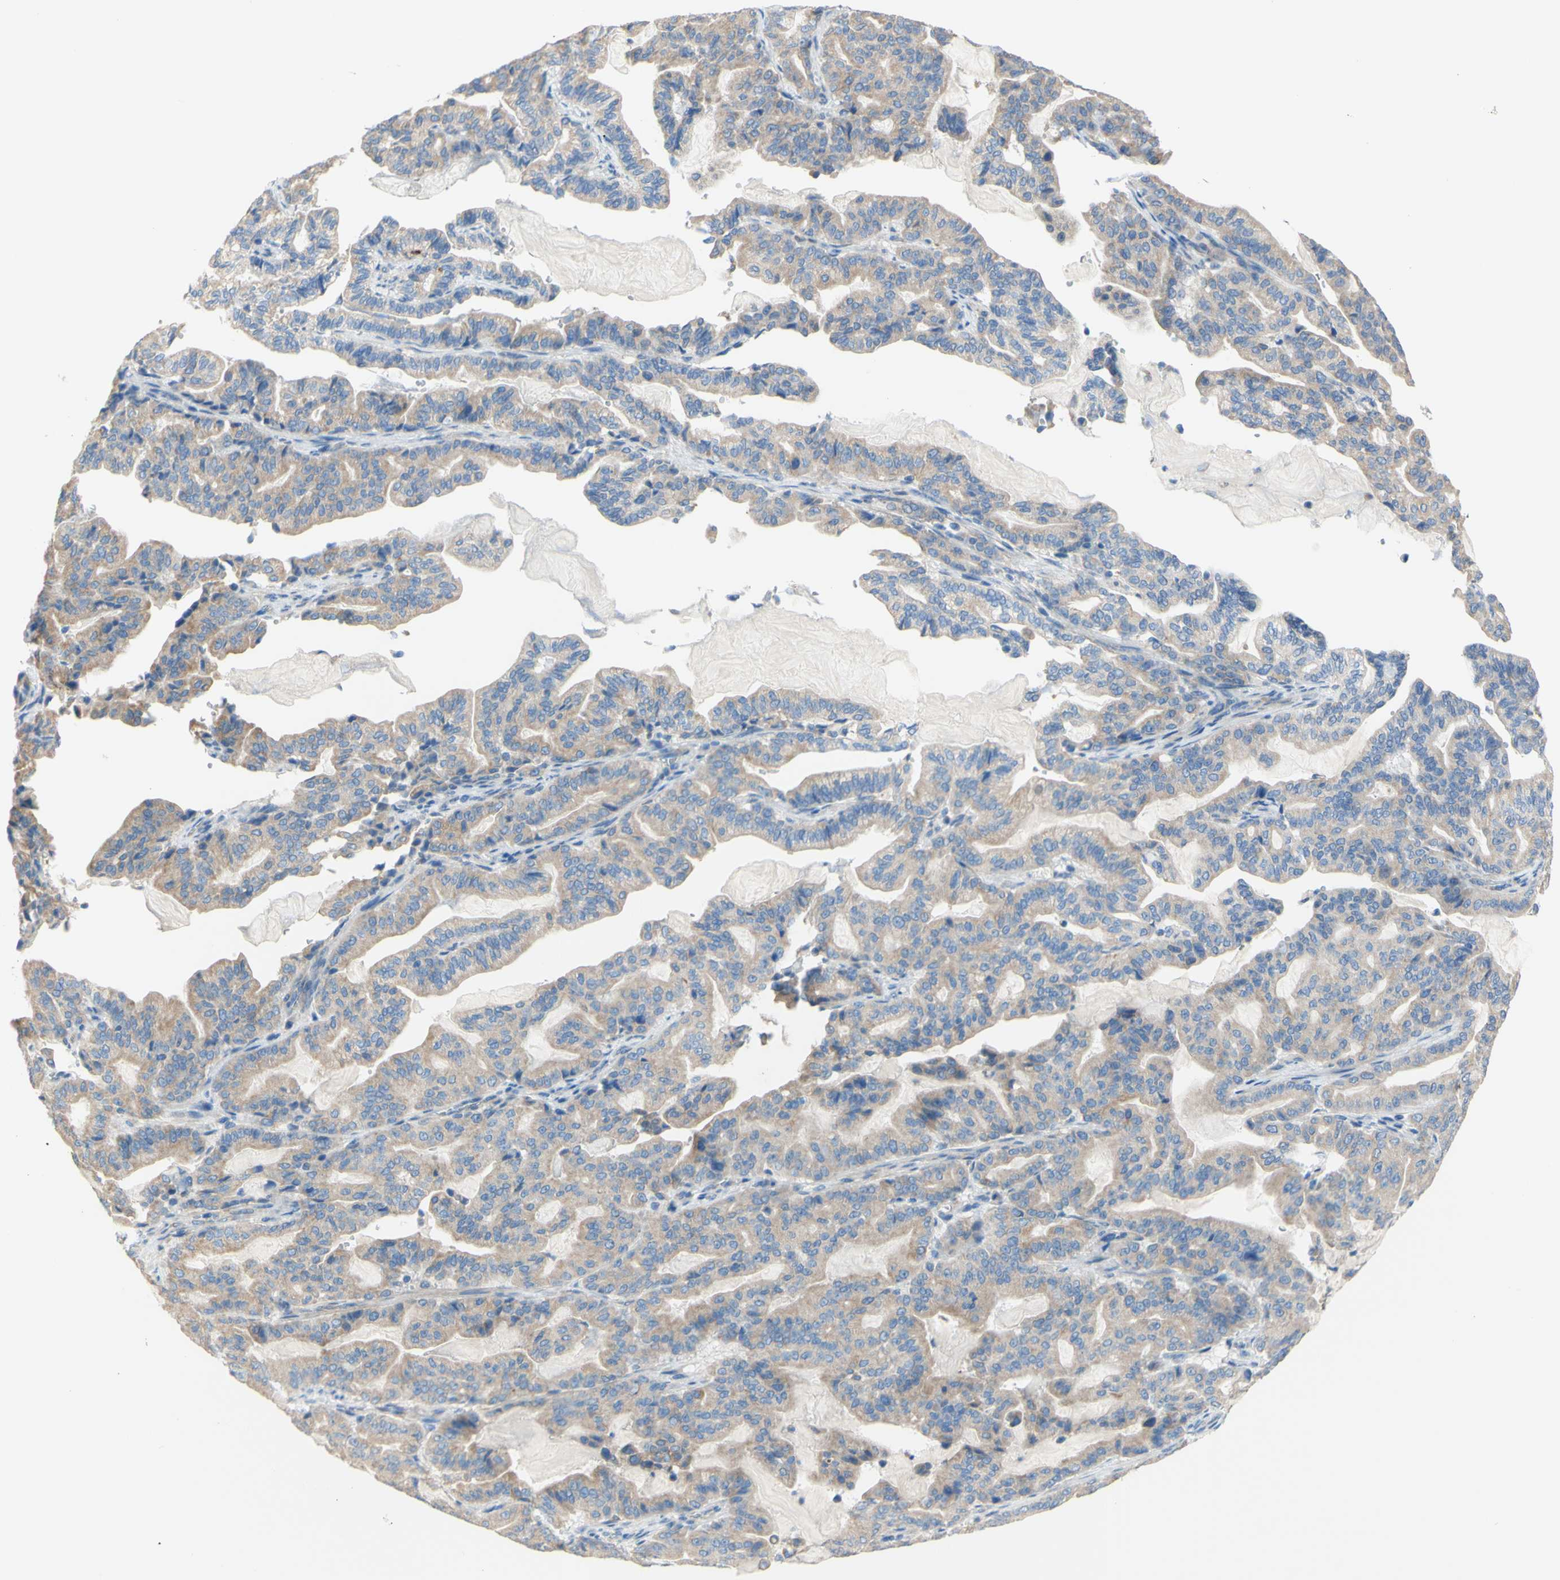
{"staining": {"intensity": "weak", "quantity": ">75%", "location": "cytoplasmic/membranous"}, "tissue": "pancreatic cancer", "cell_type": "Tumor cells", "image_type": "cancer", "snomed": [{"axis": "morphology", "description": "Adenocarcinoma, NOS"}, {"axis": "topography", "description": "Pancreas"}], "caption": "This photomicrograph exhibits immunohistochemistry (IHC) staining of human adenocarcinoma (pancreatic), with low weak cytoplasmic/membranous positivity in about >75% of tumor cells.", "gene": "RETREG2", "patient": {"sex": "male", "age": 63}}